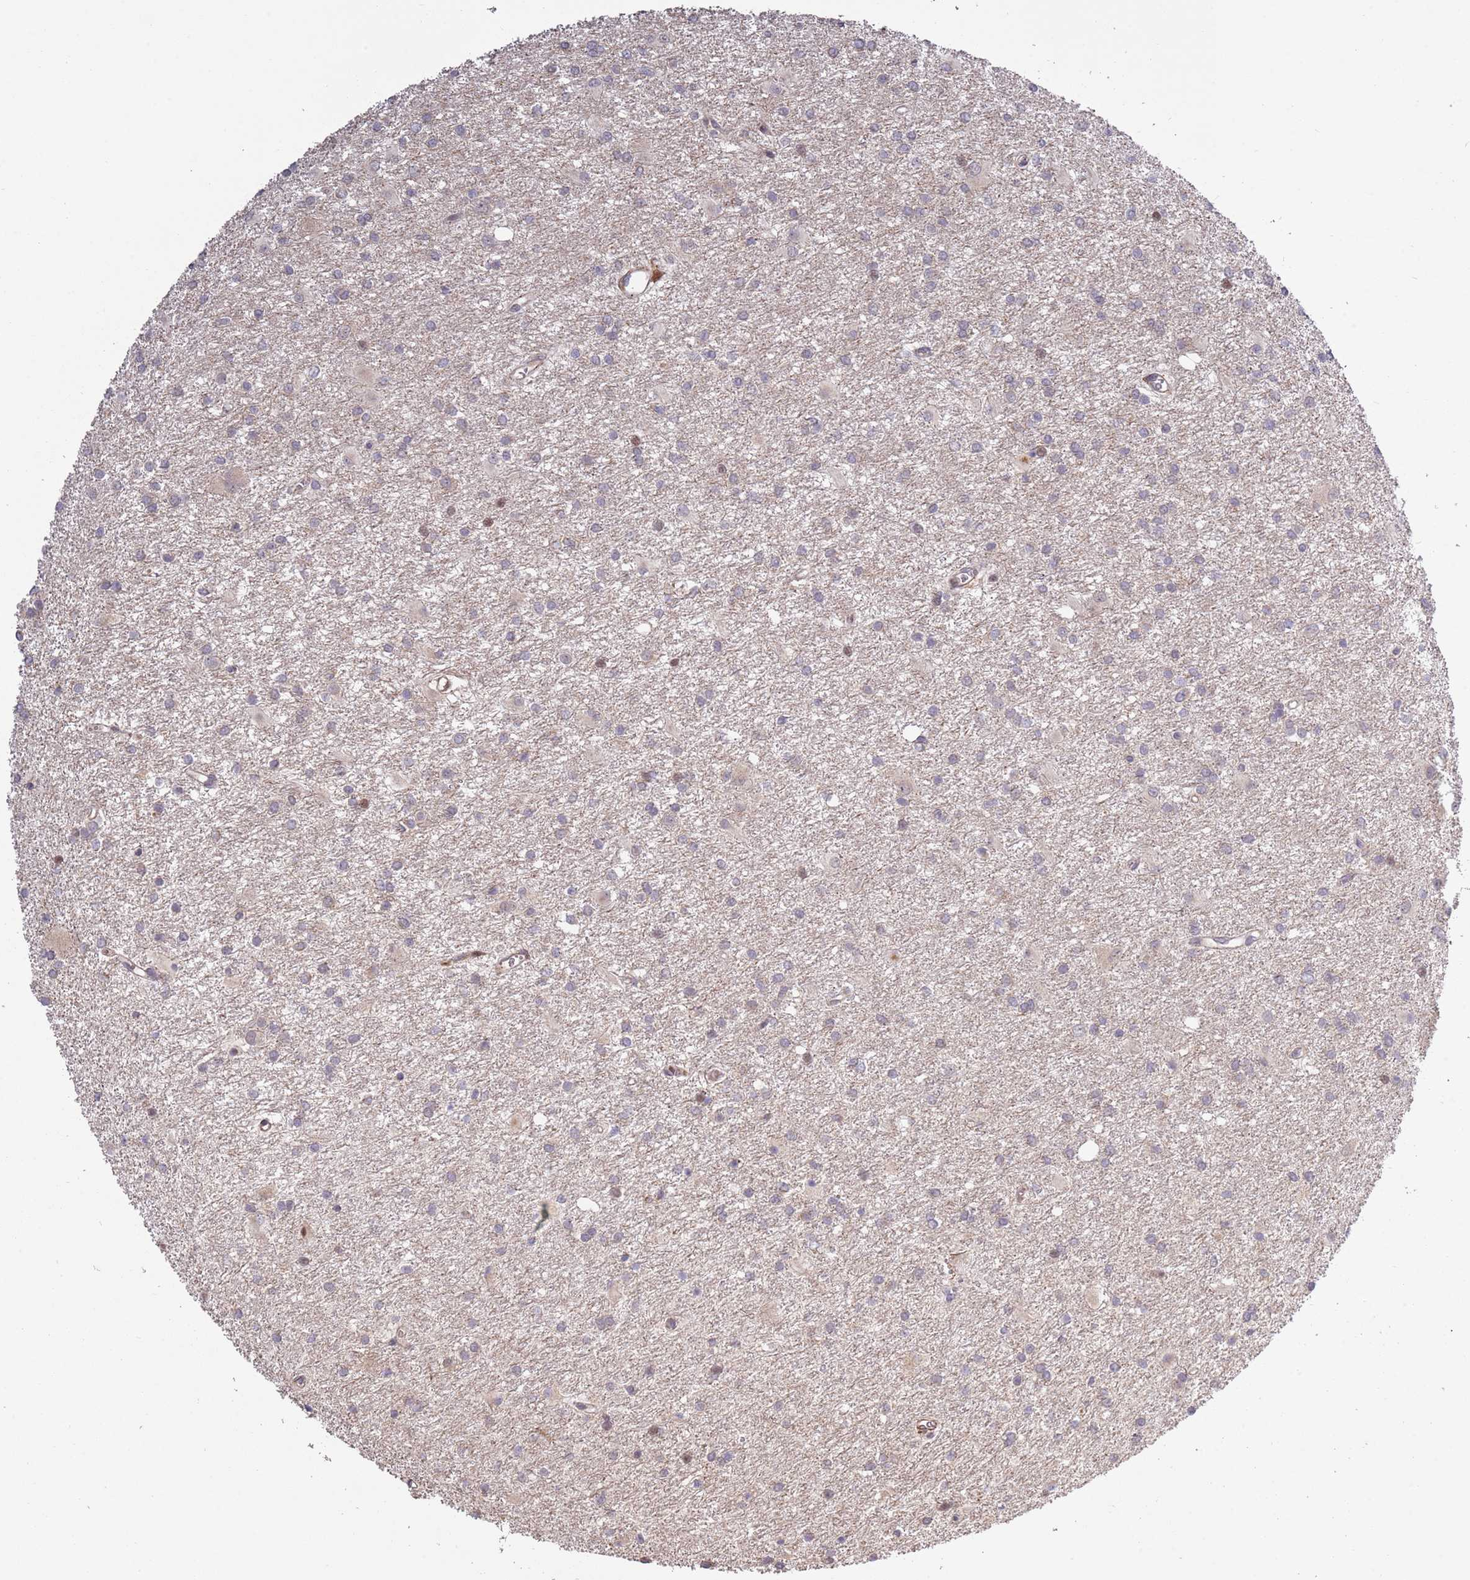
{"staining": {"intensity": "negative", "quantity": "none", "location": "none"}, "tissue": "glioma", "cell_type": "Tumor cells", "image_type": "cancer", "snomed": [{"axis": "morphology", "description": "Glioma, malignant, High grade"}, {"axis": "topography", "description": "Brain"}], "caption": "Glioma stained for a protein using IHC shows no positivity tumor cells.", "gene": "RHBDL1", "patient": {"sex": "female", "age": 50}}